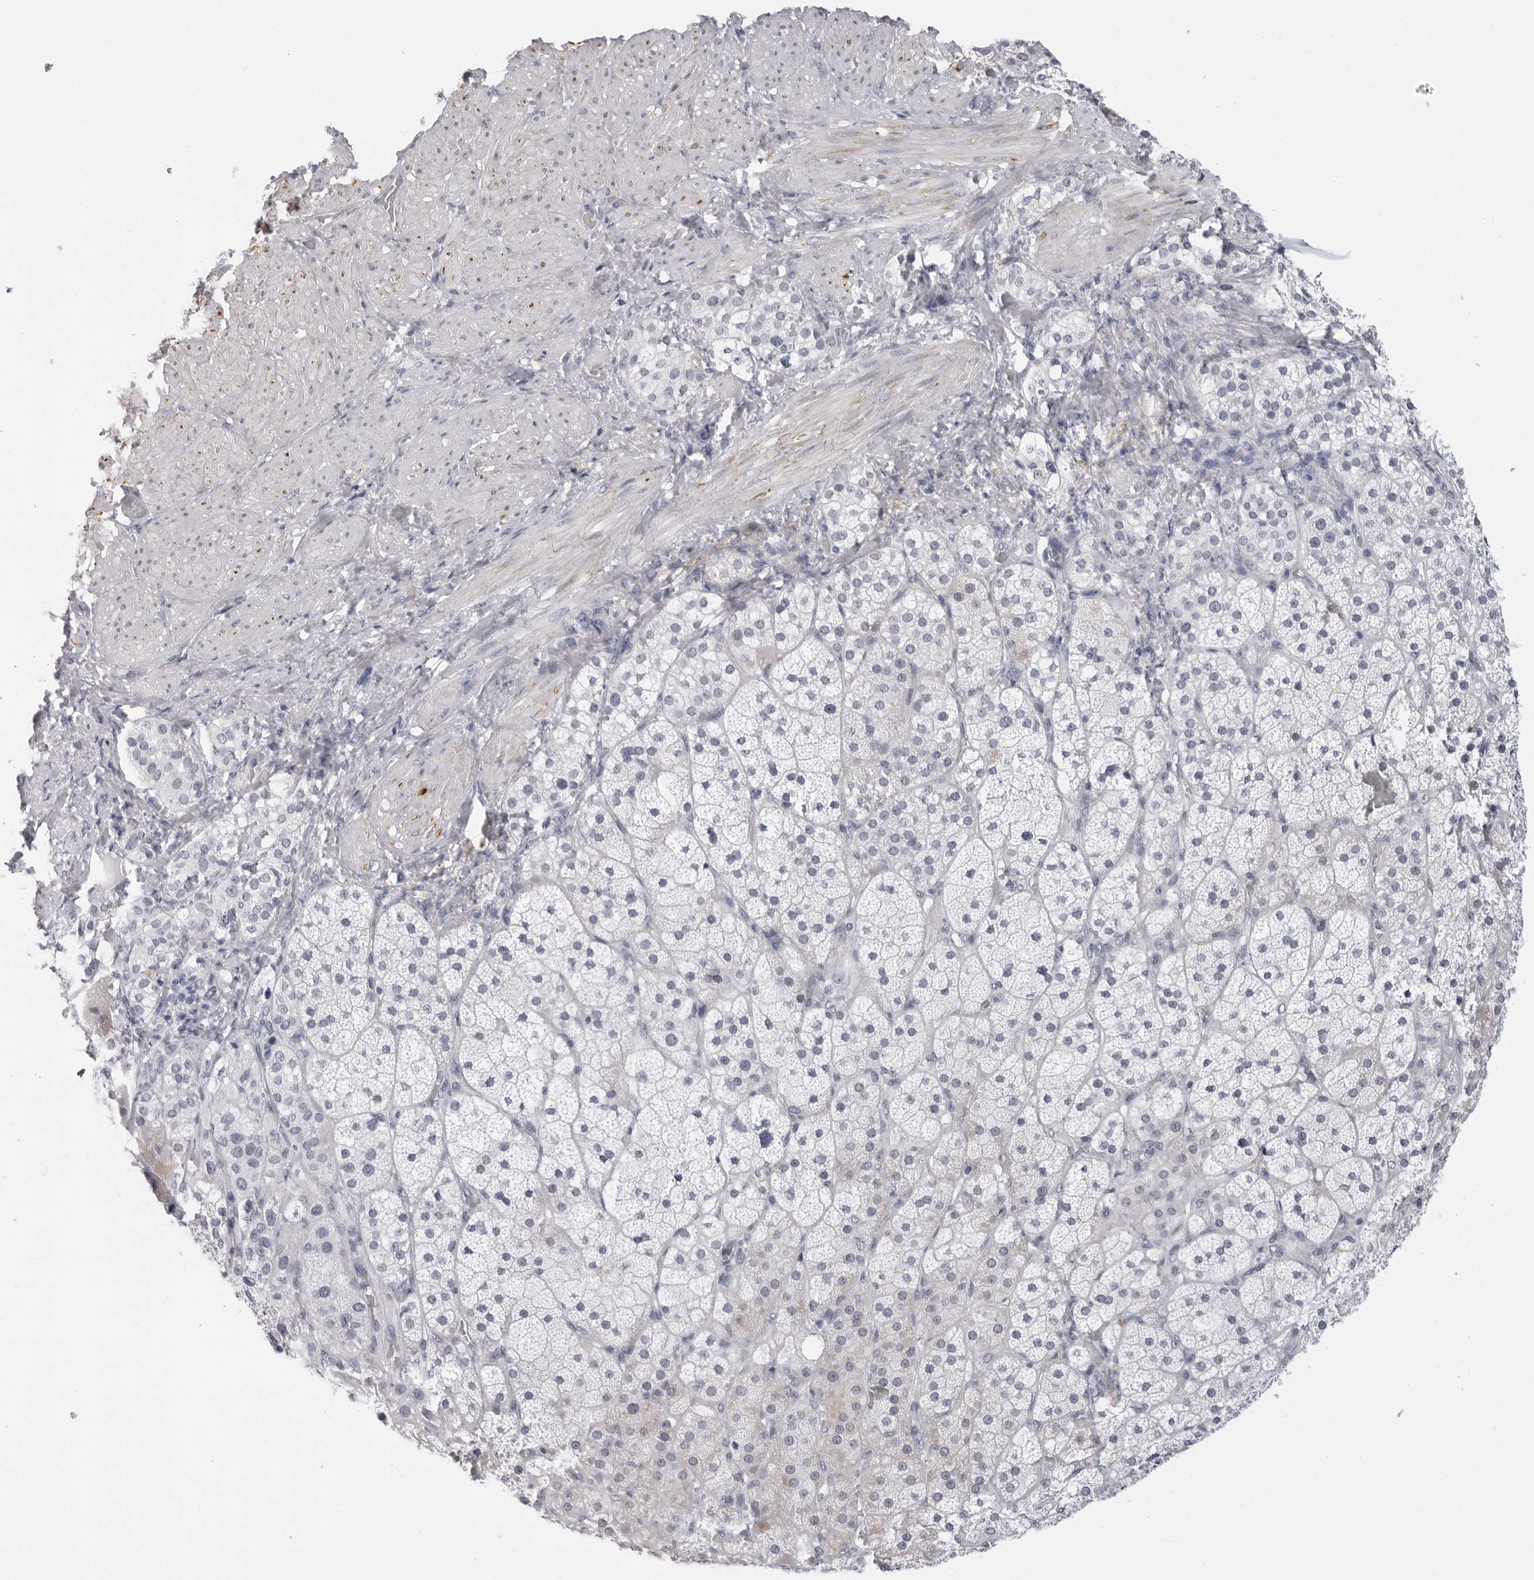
{"staining": {"intensity": "weak", "quantity": "<25%", "location": "cytoplasmic/membranous"}, "tissue": "adrenal gland", "cell_type": "Glandular cells", "image_type": "normal", "snomed": [{"axis": "morphology", "description": "Normal tissue, NOS"}, {"axis": "topography", "description": "Adrenal gland"}], "caption": "DAB (3,3'-diaminobenzidine) immunohistochemical staining of normal adrenal gland shows no significant positivity in glandular cells.", "gene": "ERICH3", "patient": {"sex": "male", "age": 57}}